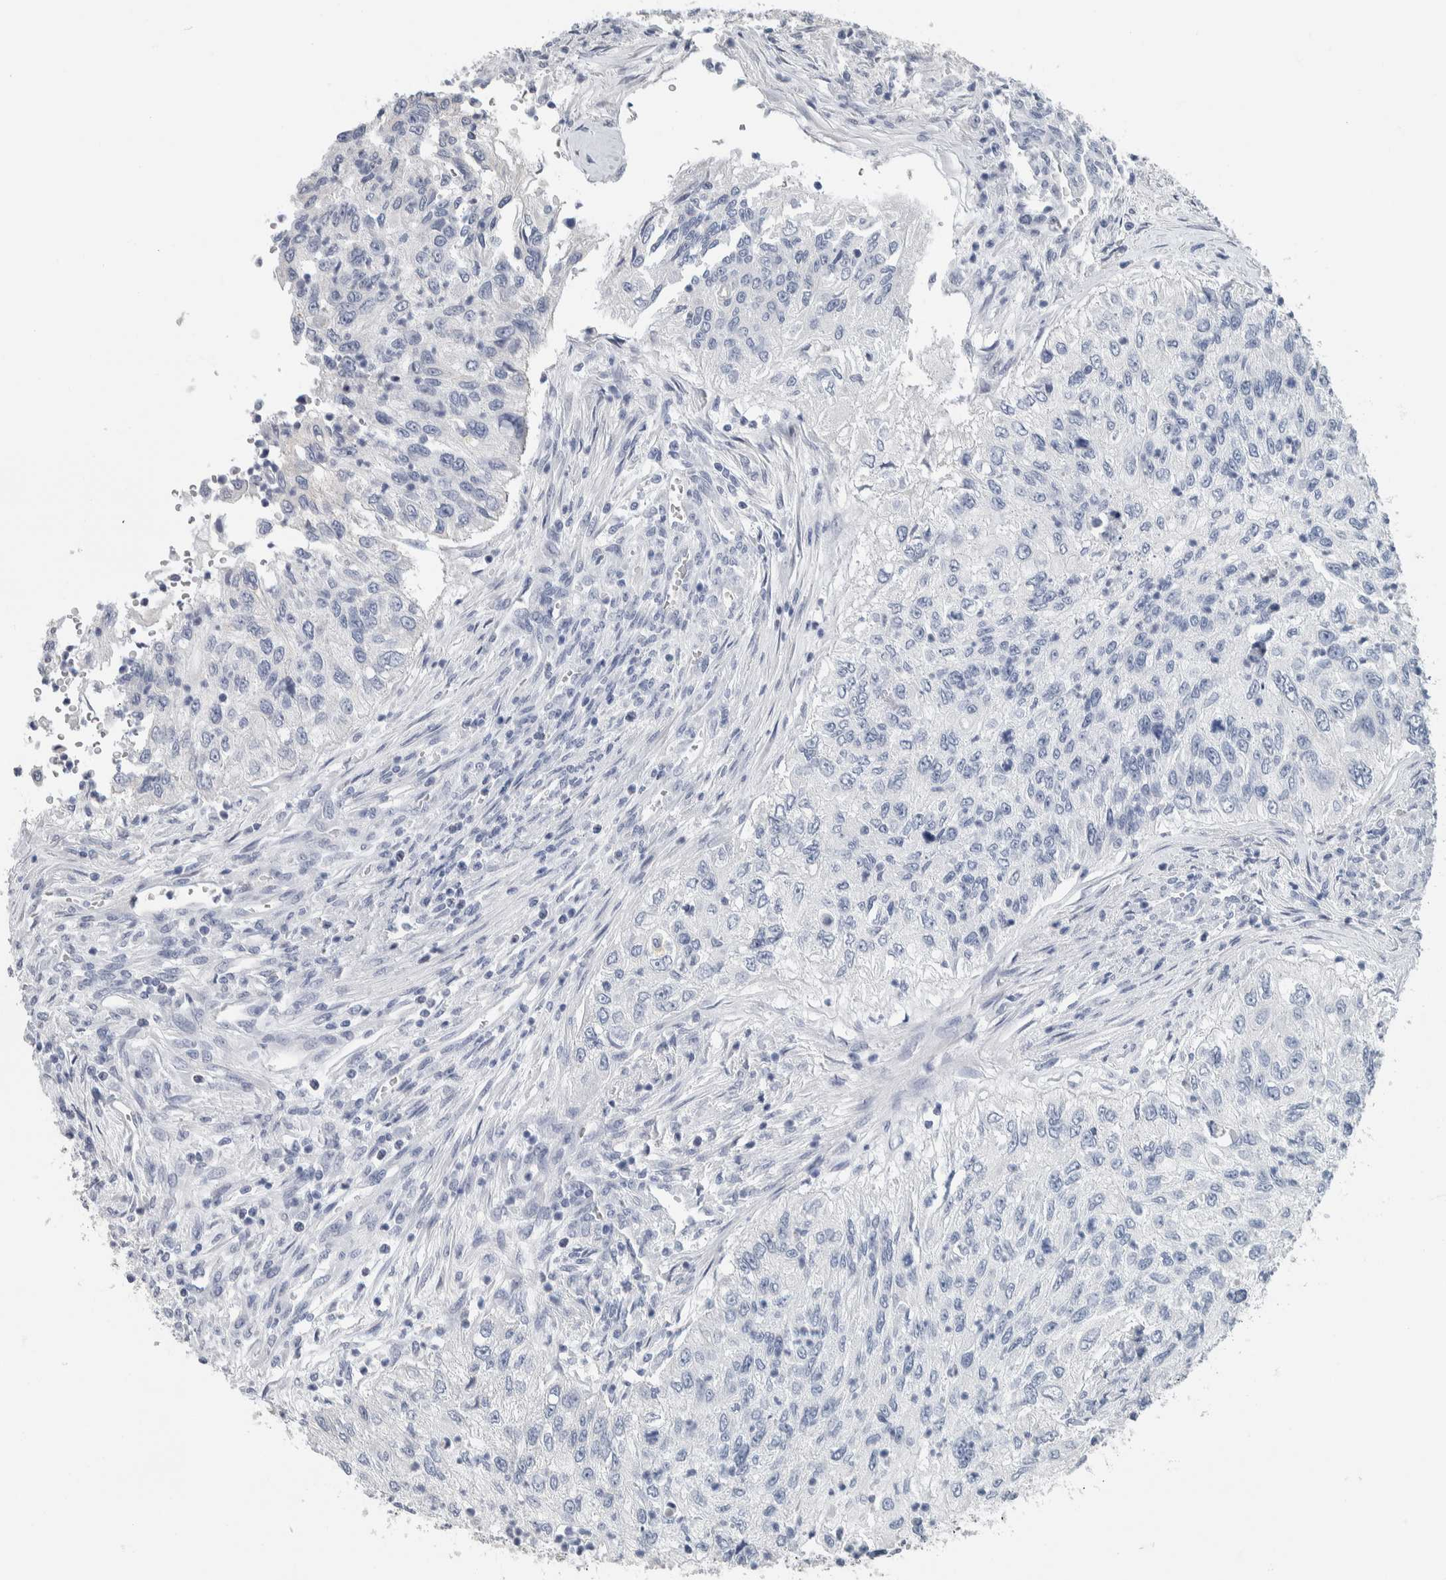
{"staining": {"intensity": "negative", "quantity": "none", "location": "none"}, "tissue": "urothelial cancer", "cell_type": "Tumor cells", "image_type": "cancer", "snomed": [{"axis": "morphology", "description": "Urothelial carcinoma, High grade"}, {"axis": "topography", "description": "Urinary bladder"}], "caption": "A high-resolution photomicrograph shows immunohistochemistry (IHC) staining of urothelial cancer, which displays no significant expression in tumor cells.", "gene": "NEFM", "patient": {"sex": "female", "age": 60}}